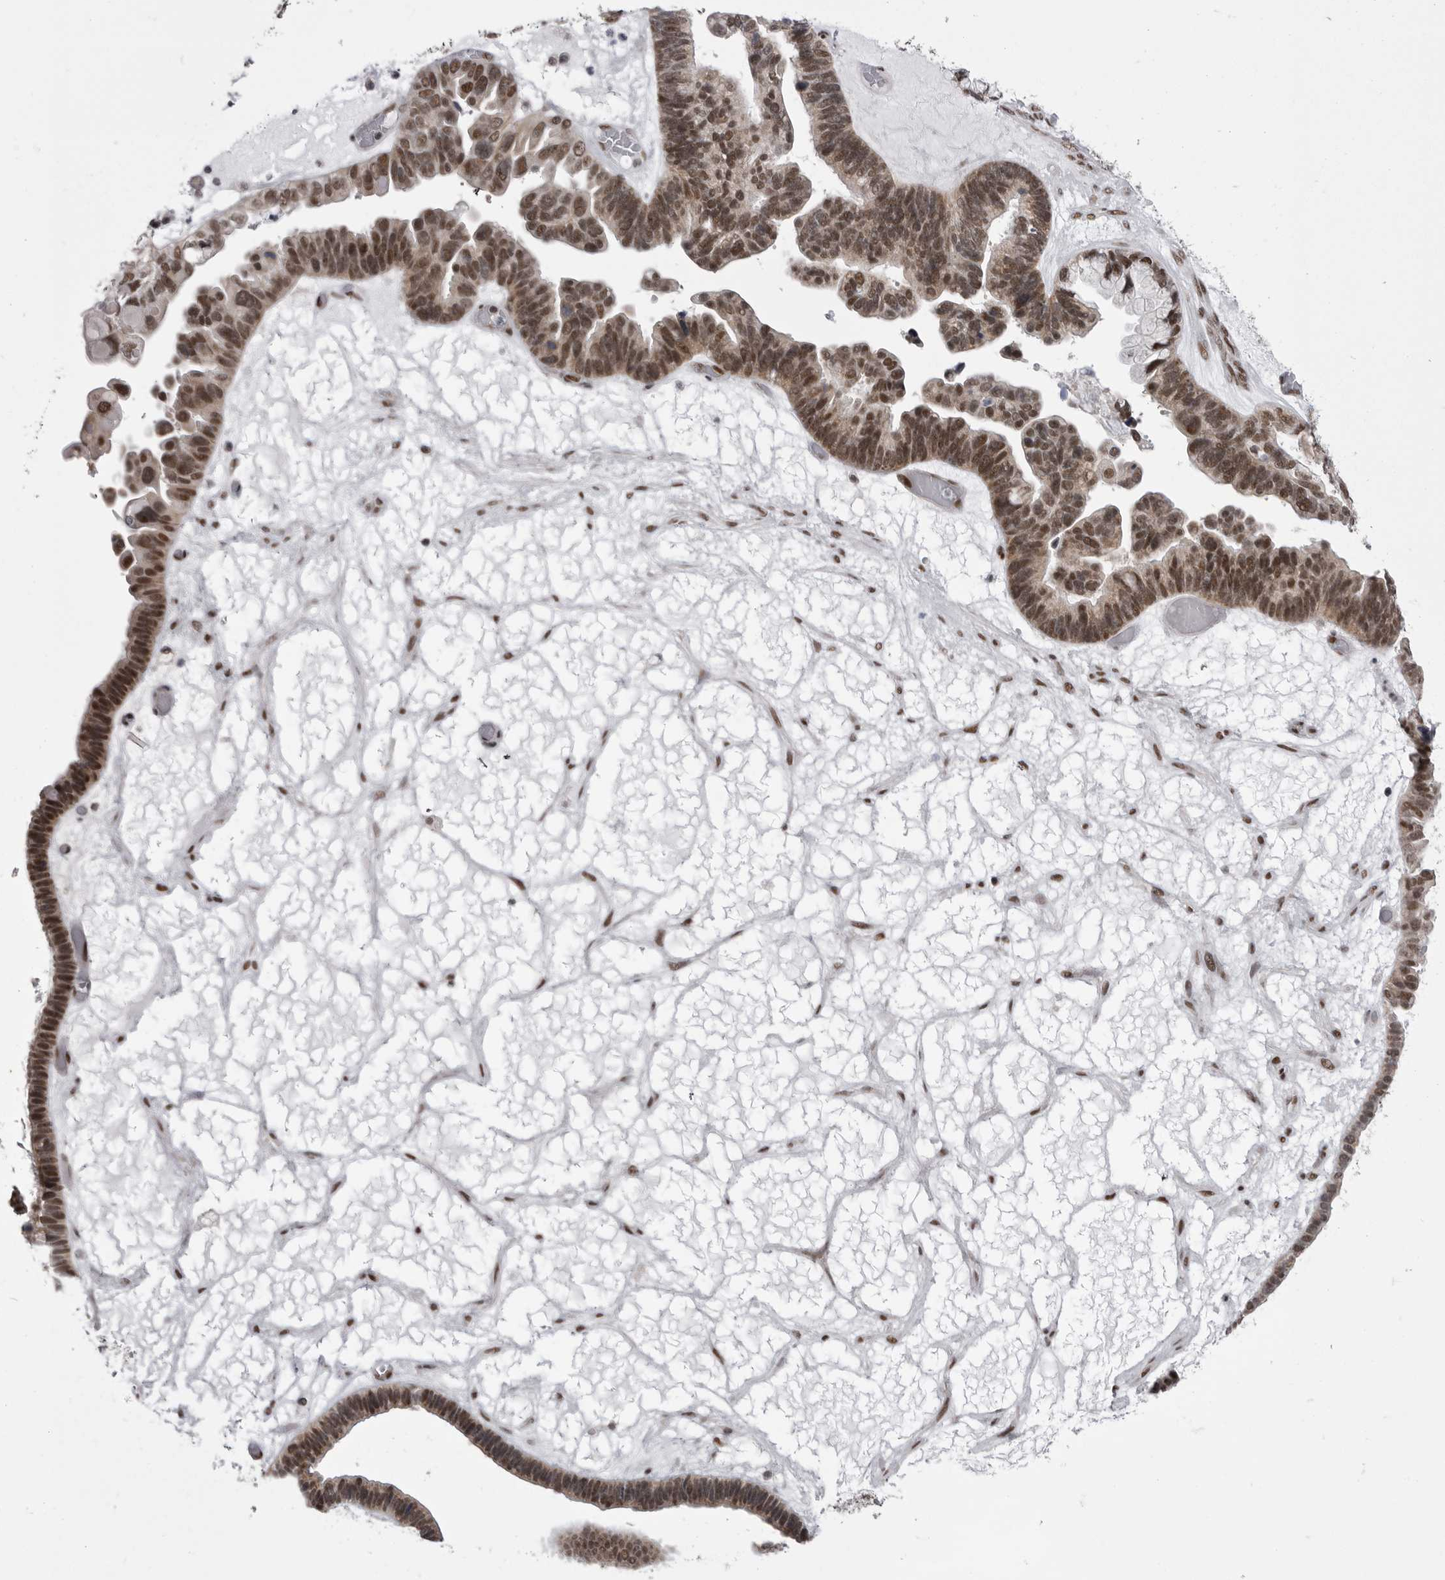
{"staining": {"intensity": "moderate", "quantity": ">75%", "location": "nuclear"}, "tissue": "ovarian cancer", "cell_type": "Tumor cells", "image_type": "cancer", "snomed": [{"axis": "morphology", "description": "Cystadenocarcinoma, serous, NOS"}, {"axis": "topography", "description": "Ovary"}], "caption": "Approximately >75% of tumor cells in human ovarian cancer display moderate nuclear protein staining as visualized by brown immunohistochemical staining.", "gene": "MEPCE", "patient": {"sex": "female", "age": 56}}